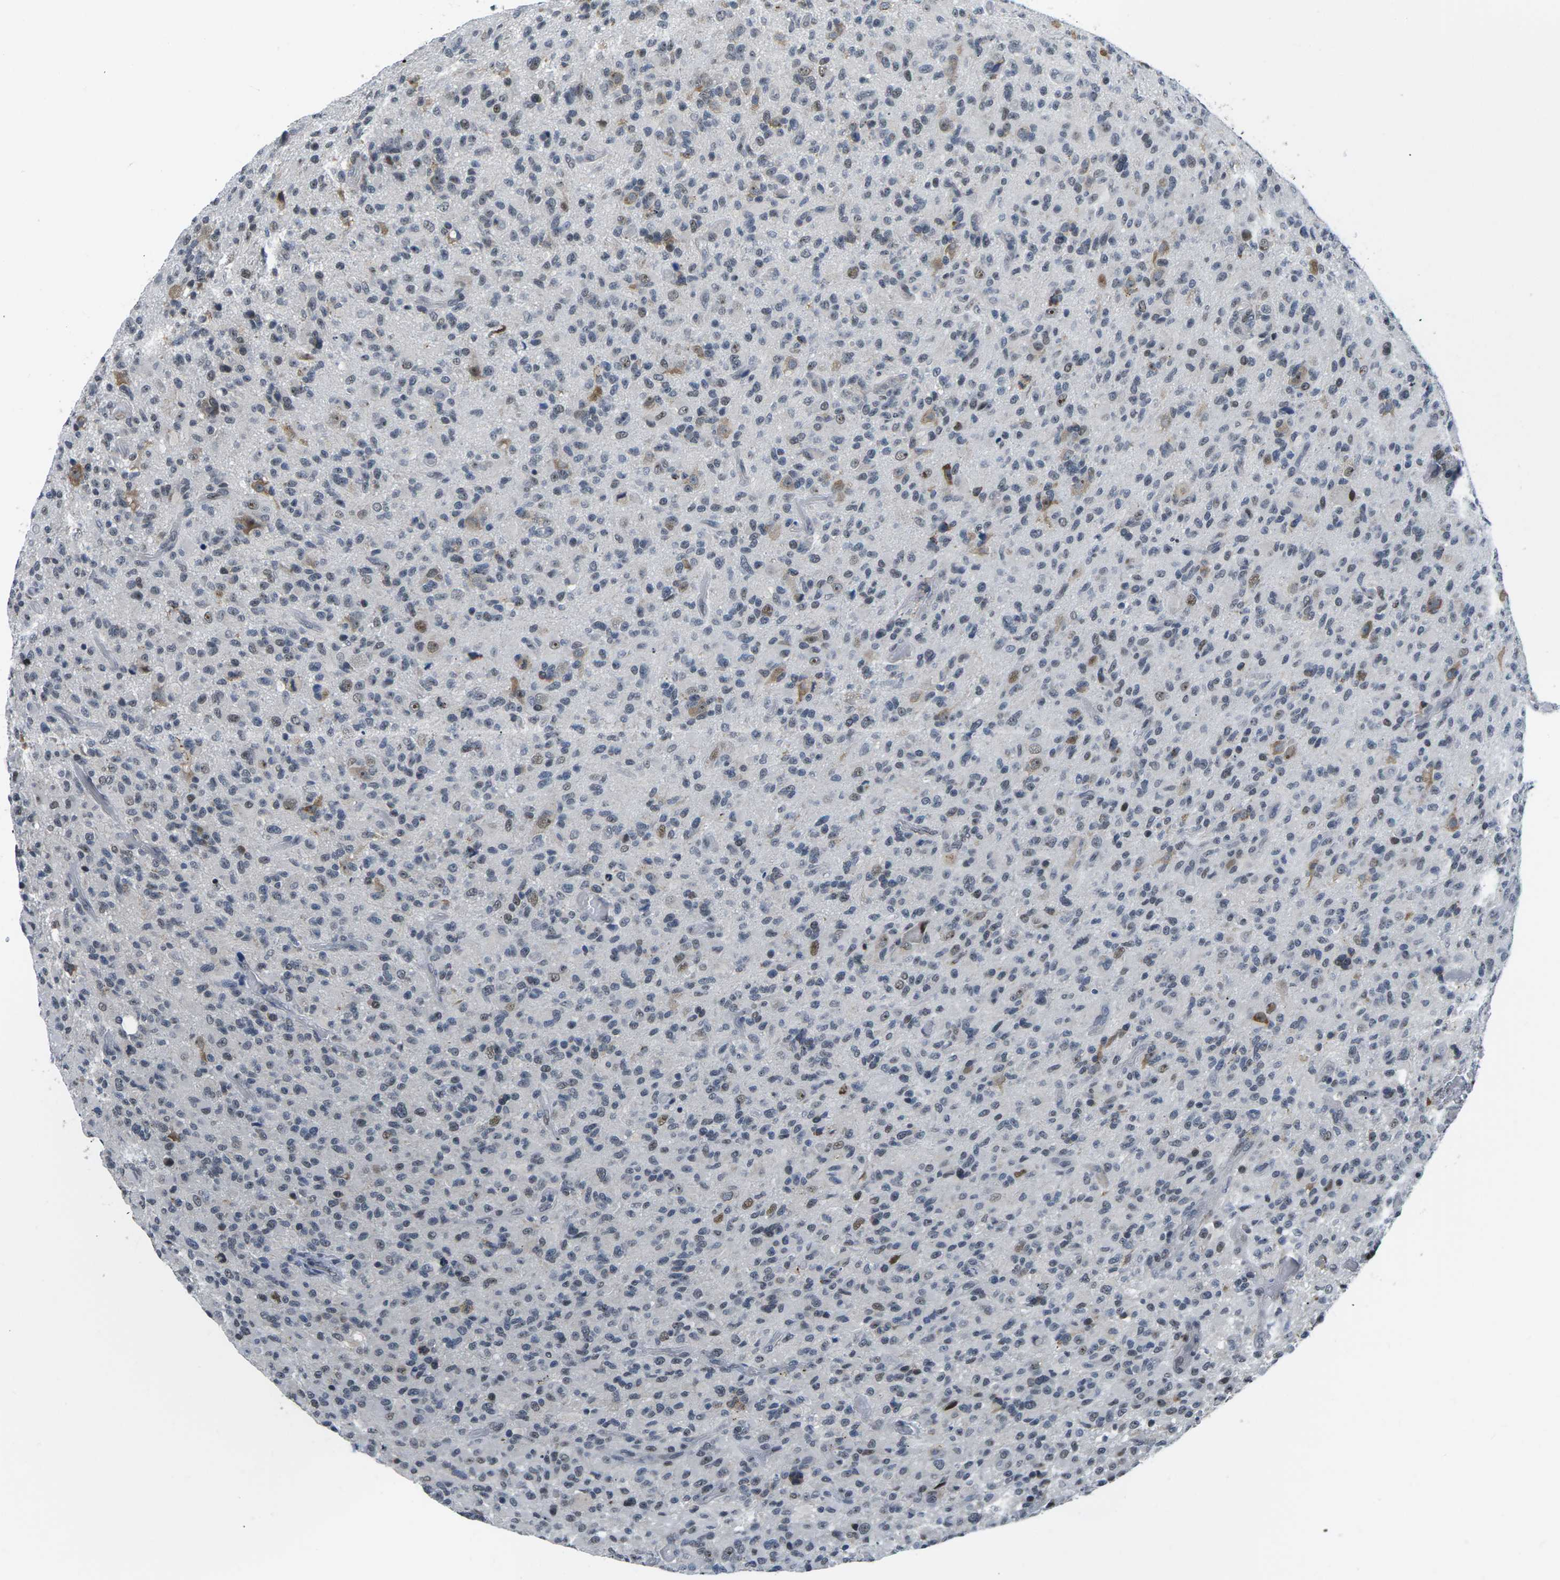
{"staining": {"intensity": "negative", "quantity": "none", "location": "none"}, "tissue": "glioma", "cell_type": "Tumor cells", "image_type": "cancer", "snomed": [{"axis": "morphology", "description": "Glioma, malignant, High grade"}, {"axis": "topography", "description": "Brain"}], "caption": "IHC micrograph of high-grade glioma (malignant) stained for a protein (brown), which demonstrates no staining in tumor cells.", "gene": "NSRP1", "patient": {"sex": "male", "age": 71}}